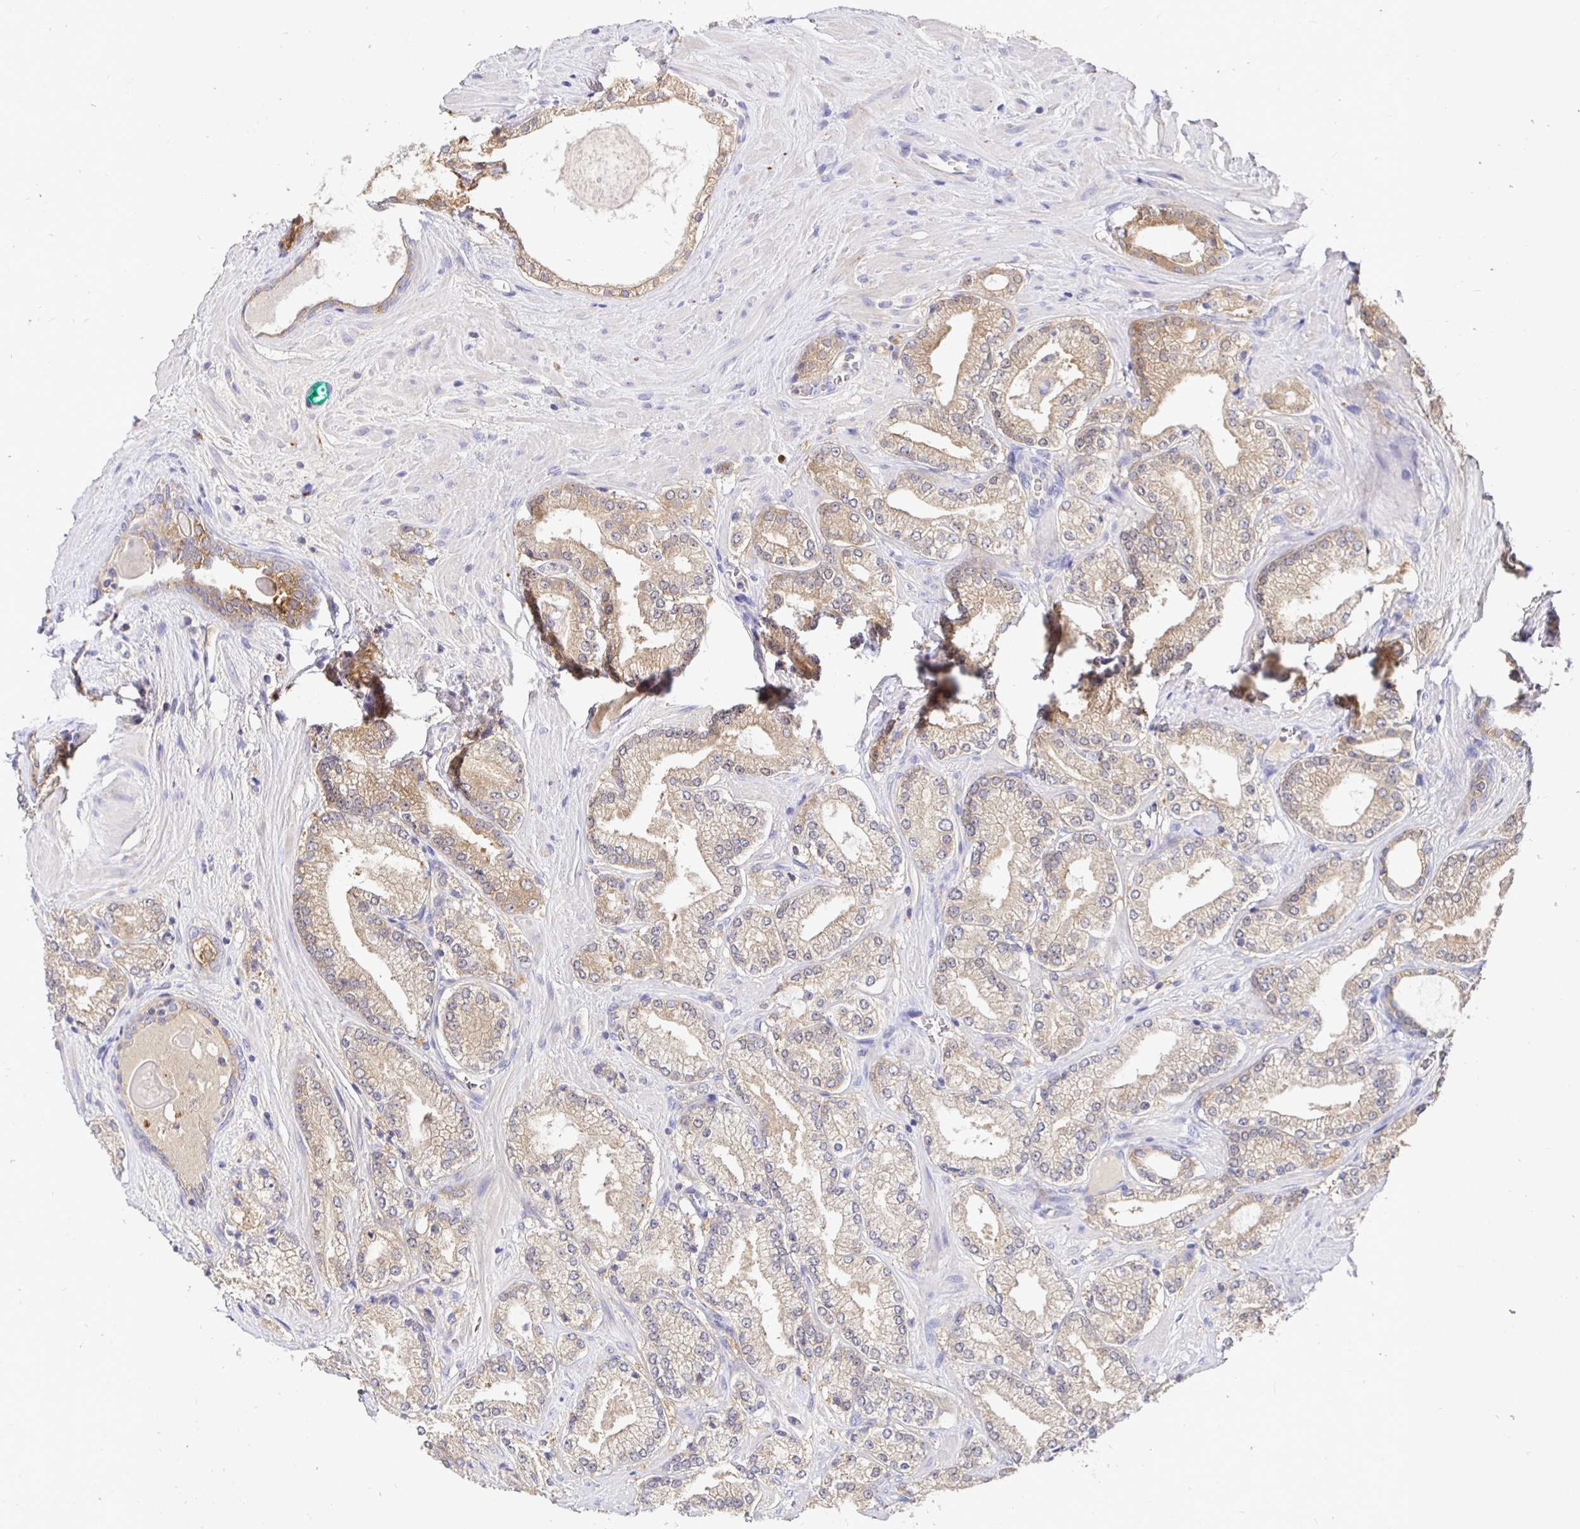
{"staining": {"intensity": "weak", "quantity": "25%-75%", "location": "cytoplasmic/membranous"}, "tissue": "prostate cancer", "cell_type": "Tumor cells", "image_type": "cancer", "snomed": [{"axis": "morphology", "description": "Adenocarcinoma, High grade"}, {"axis": "topography", "description": "Prostate"}], "caption": "Prostate high-grade adenocarcinoma tissue displays weak cytoplasmic/membranous positivity in approximately 25%-75% of tumor cells", "gene": "KIF21A", "patient": {"sex": "male", "age": 63}}